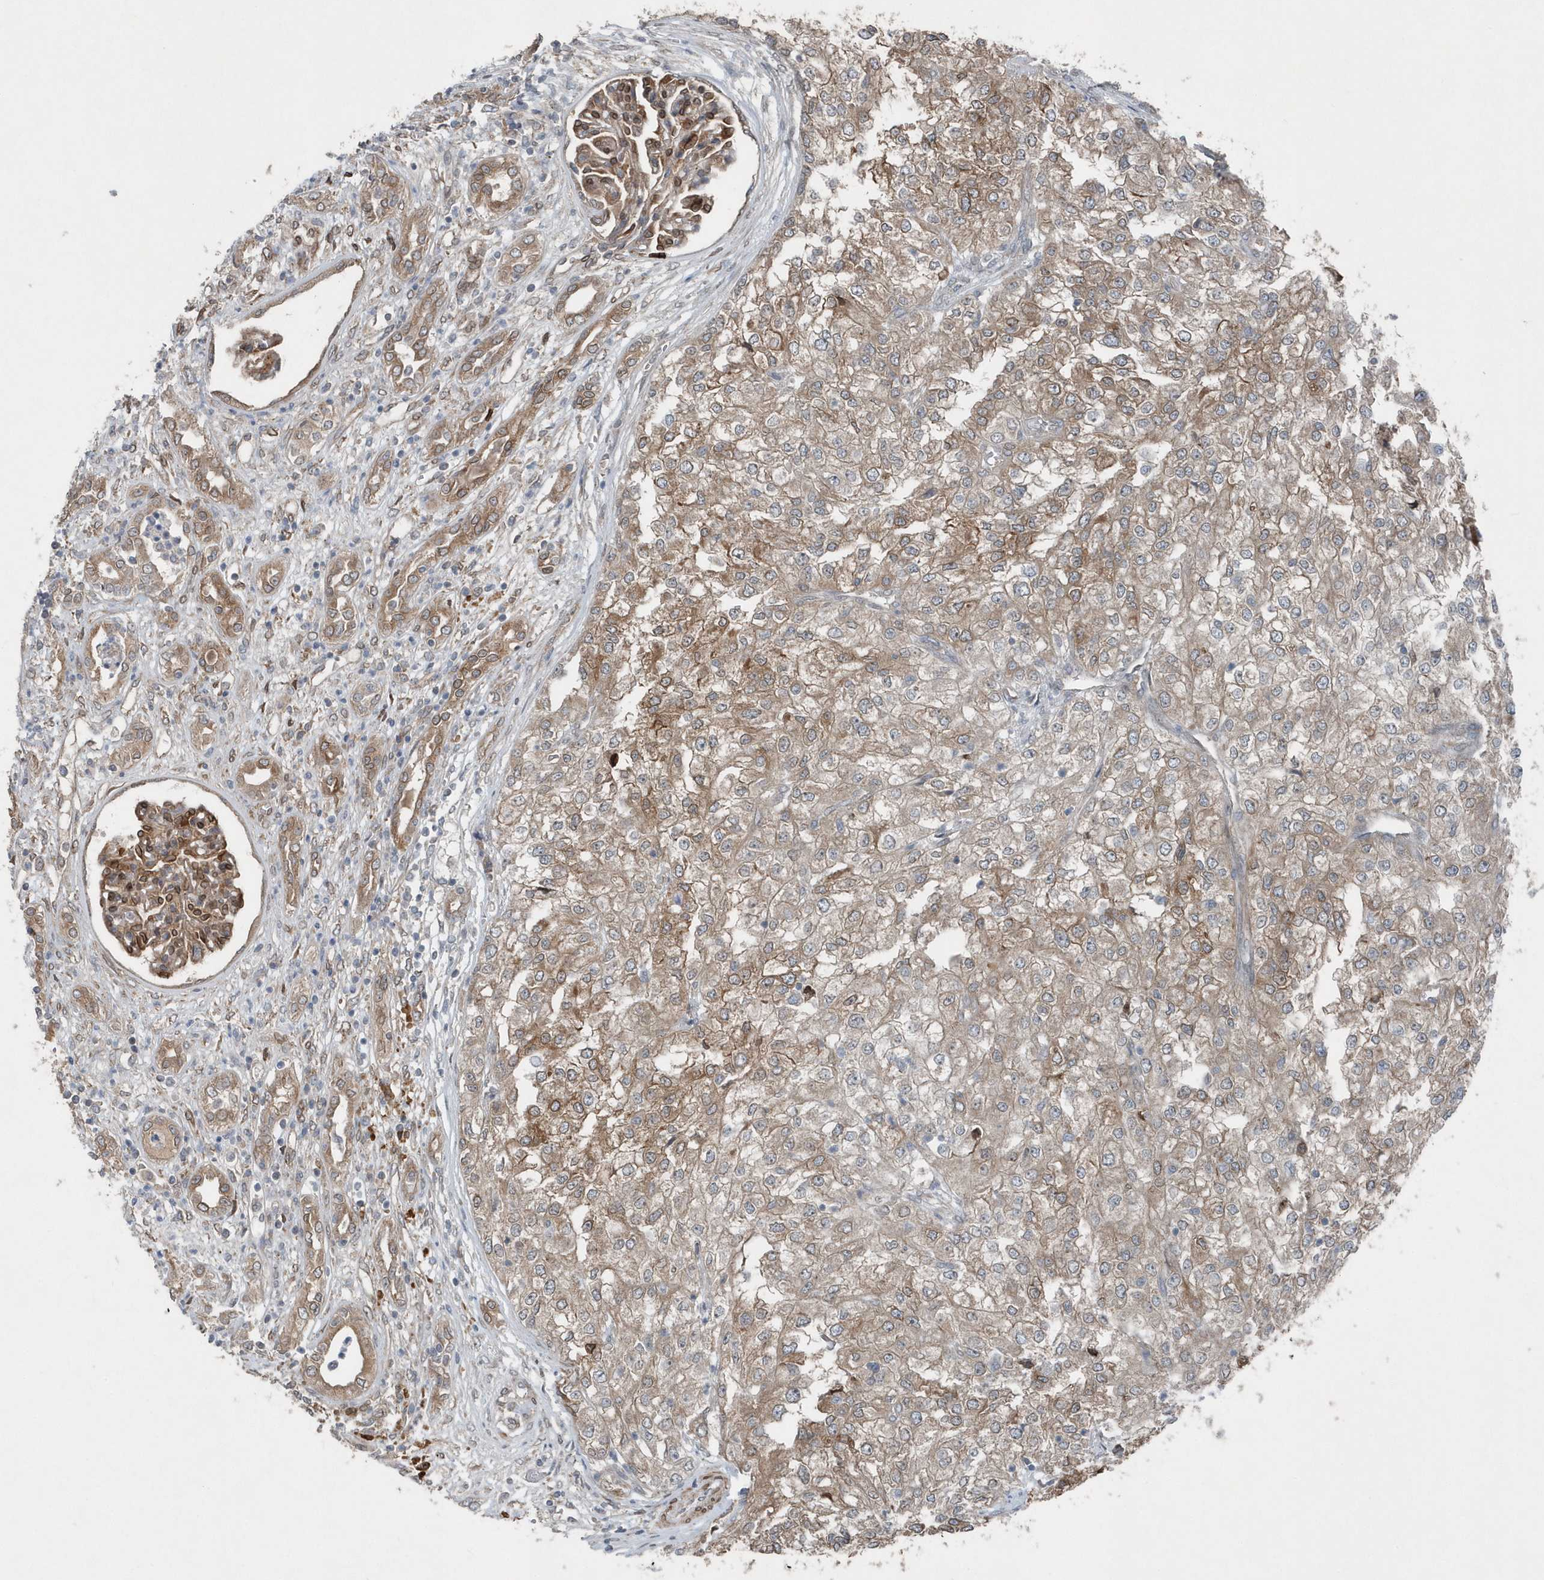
{"staining": {"intensity": "weak", "quantity": "25%-75%", "location": "cytoplasmic/membranous"}, "tissue": "renal cancer", "cell_type": "Tumor cells", "image_type": "cancer", "snomed": [{"axis": "morphology", "description": "Adenocarcinoma, NOS"}, {"axis": "topography", "description": "Kidney"}], "caption": "Immunohistochemistry histopathology image of renal adenocarcinoma stained for a protein (brown), which exhibits low levels of weak cytoplasmic/membranous positivity in approximately 25%-75% of tumor cells.", "gene": "MCC", "patient": {"sex": "female", "age": 54}}